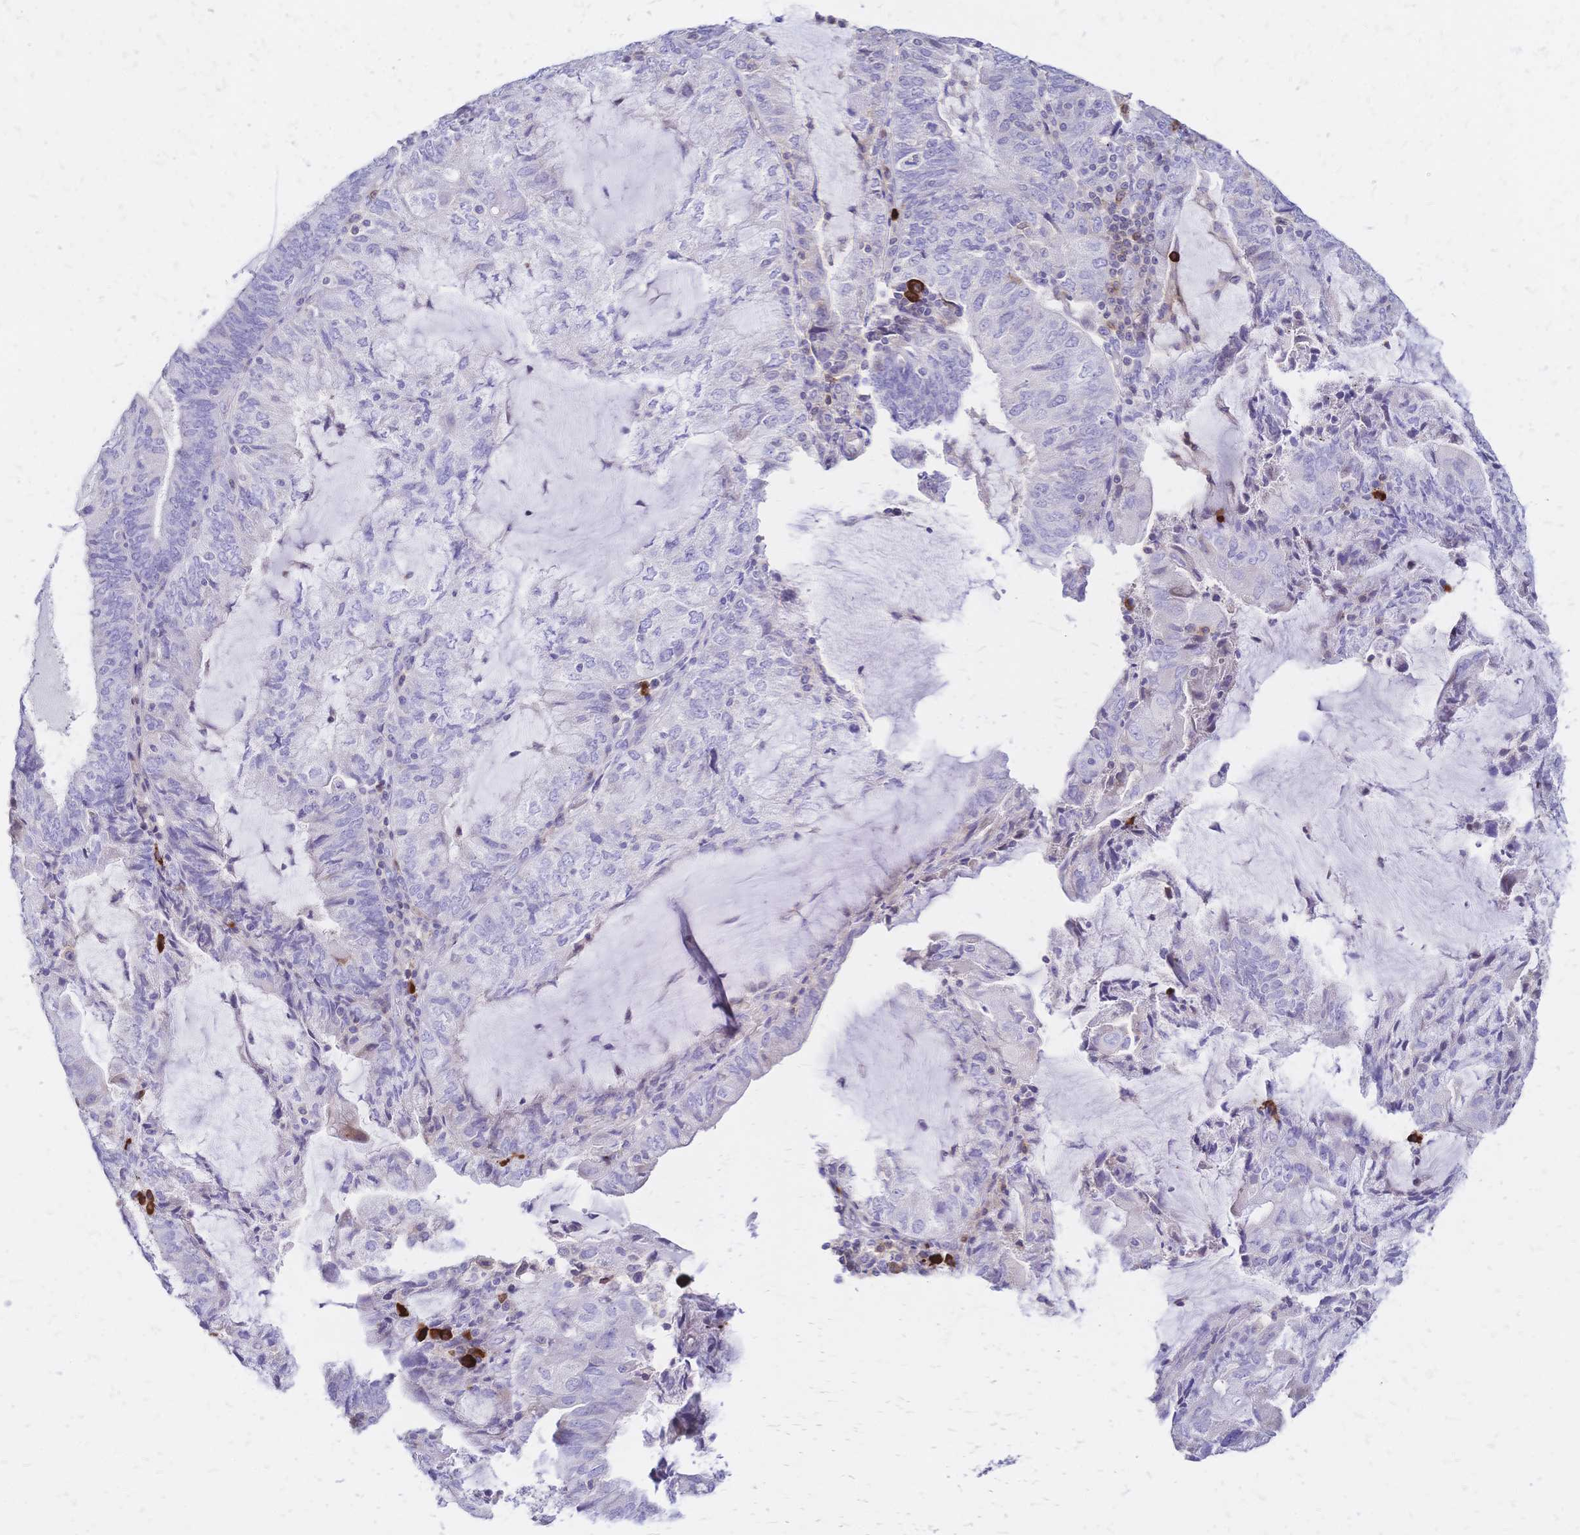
{"staining": {"intensity": "negative", "quantity": "none", "location": "none"}, "tissue": "endometrial cancer", "cell_type": "Tumor cells", "image_type": "cancer", "snomed": [{"axis": "morphology", "description": "Adenocarcinoma, NOS"}, {"axis": "topography", "description": "Endometrium"}], "caption": "High power microscopy micrograph of an immunohistochemistry histopathology image of endometrial adenocarcinoma, revealing no significant positivity in tumor cells.", "gene": "IL2RA", "patient": {"sex": "female", "age": 81}}